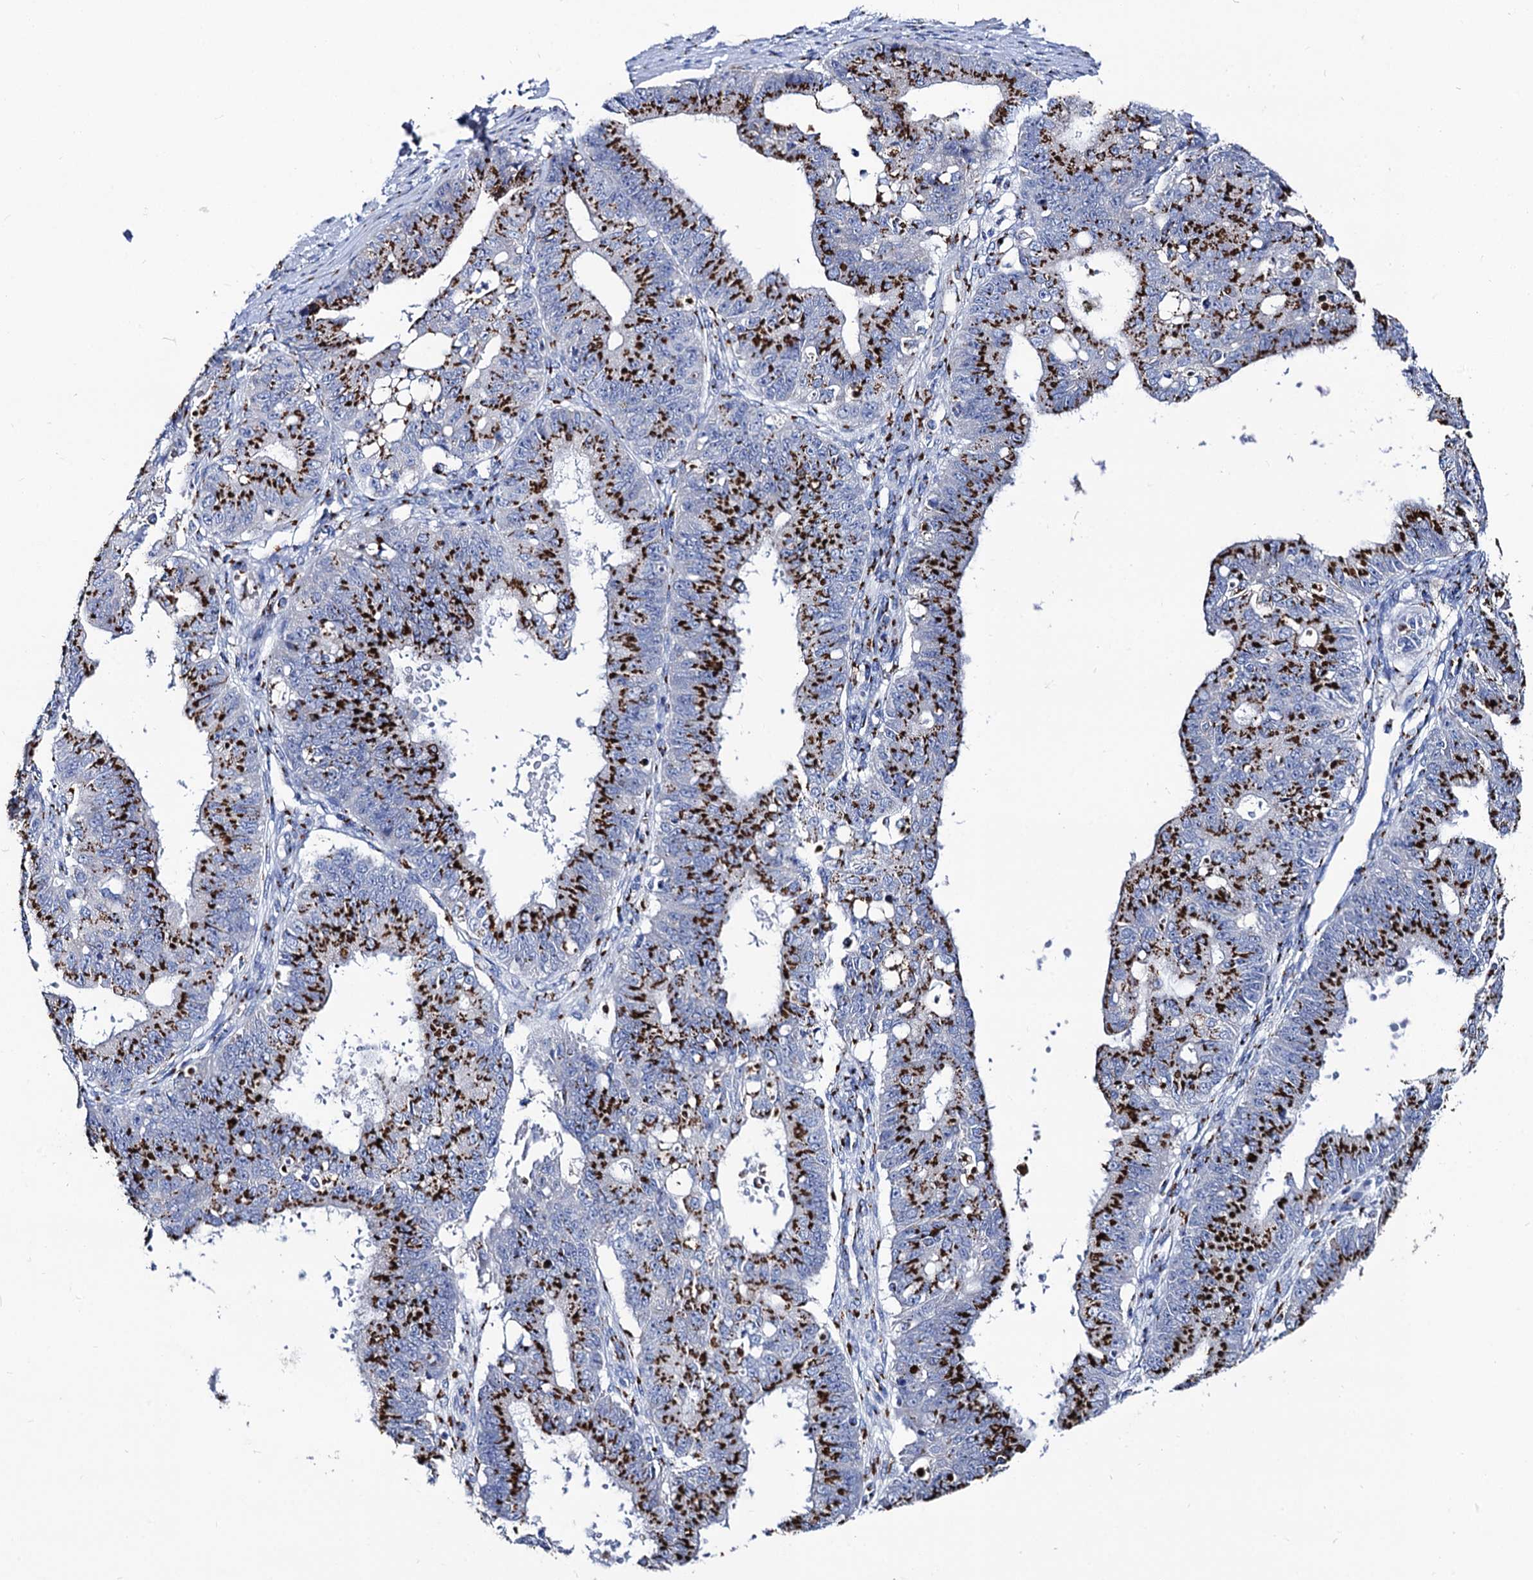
{"staining": {"intensity": "strong", "quantity": ">75%", "location": "cytoplasmic/membranous"}, "tissue": "ovarian cancer", "cell_type": "Tumor cells", "image_type": "cancer", "snomed": [{"axis": "morphology", "description": "Carcinoma, endometroid"}, {"axis": "topography", "description": "Appendix"}, {"axis": "topography", "description": "Ovary"}], "caption": "Protein expression analysis of human ovarian cancer reveals strong cytoplasmic/membranous positivity in approximately >75% of tumor cells.", "gene": "TM9SF3", "patient": {"sex": "female", "age": 42}}